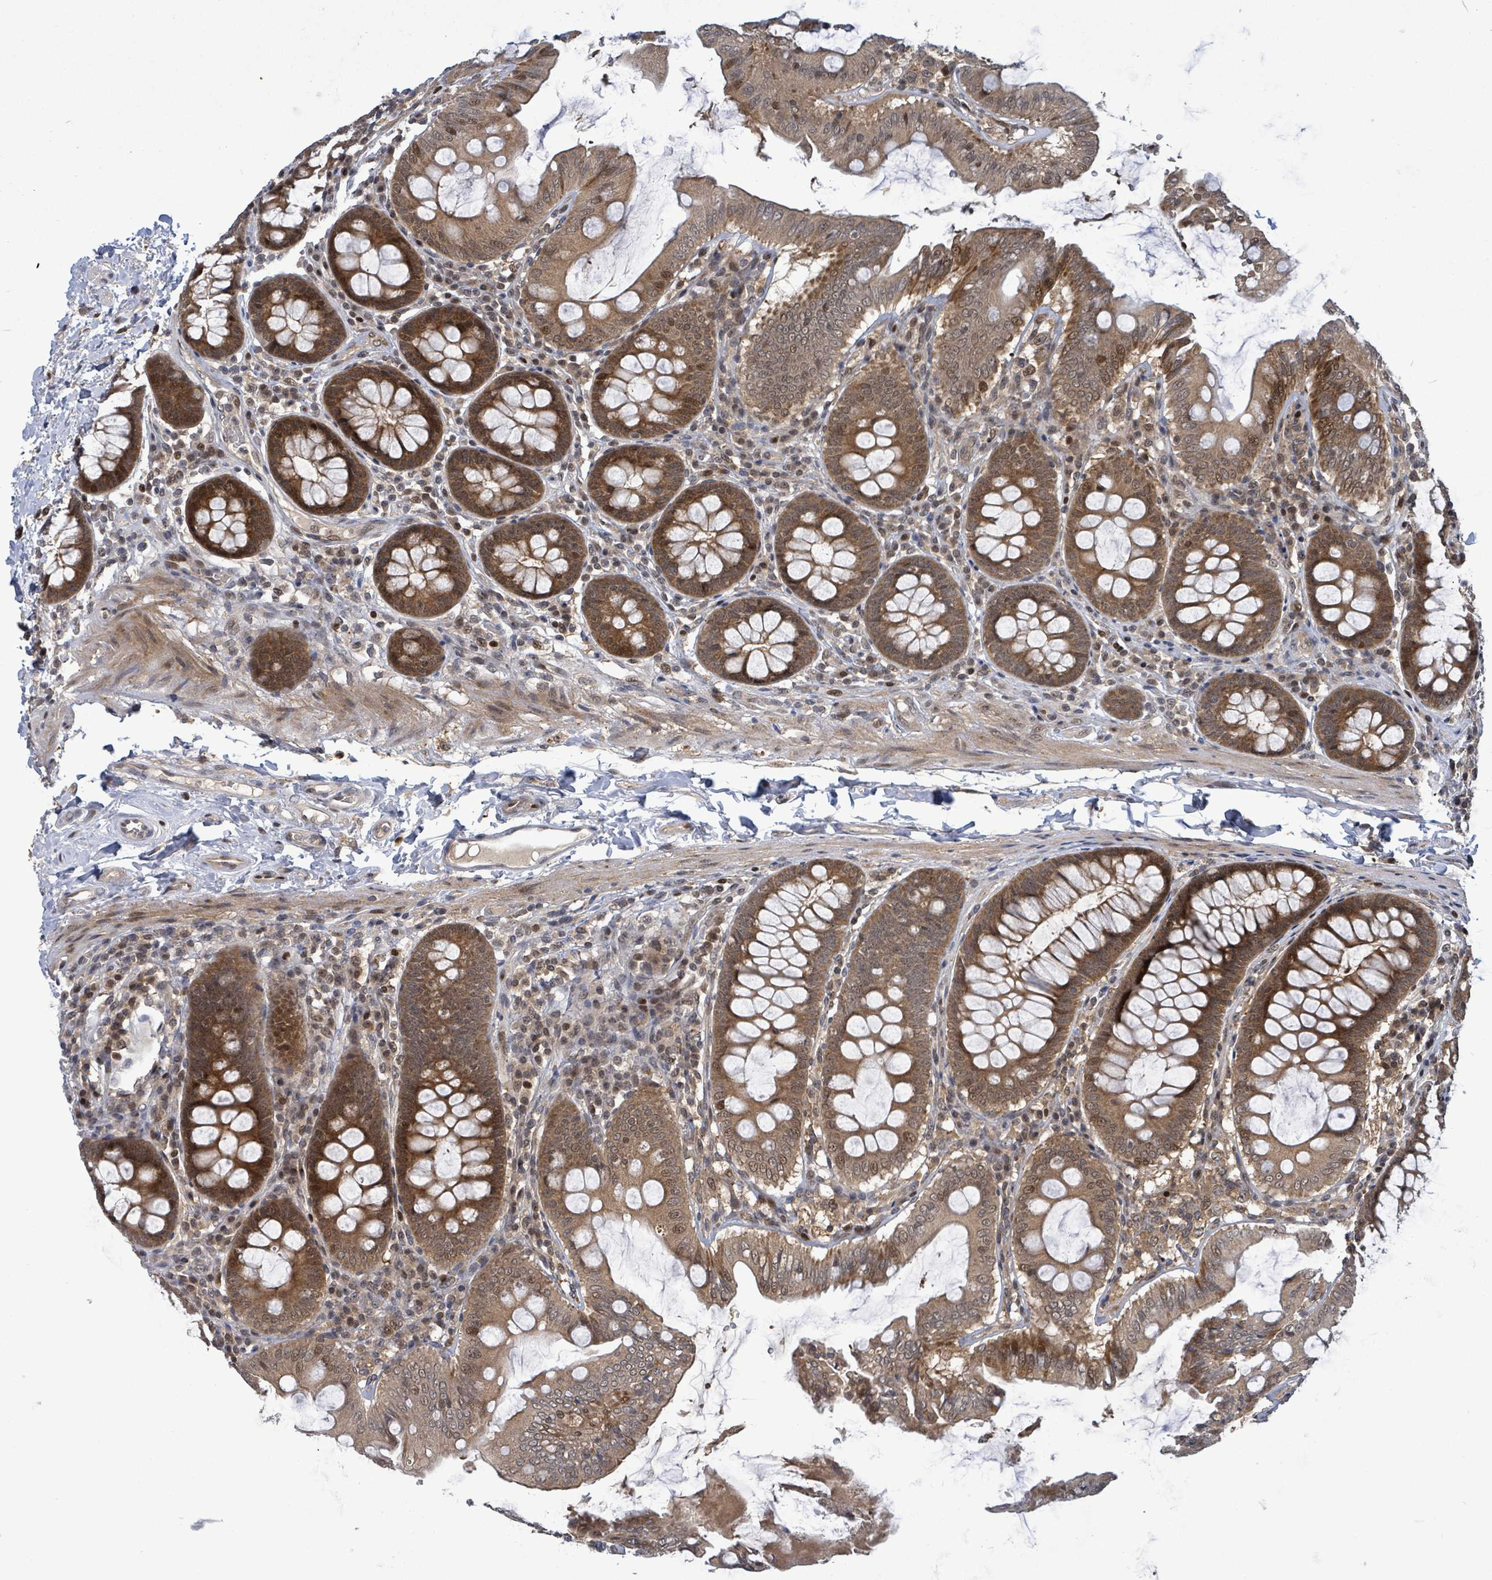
{"staining": {"intensity": "negative", "quantity": "none", "location": "none"}, "tissue": "colon", "cell_type": "Endothelial cells", "image_type": "normal", "snomed": [{"axis": "morphology", "description": "Normal tissue, NOS"}, {"axis": "topography", "description": "Colon"}], "caption": "Immunohistochemical staining of benign human colon exhibits no significant expression in endothelial cells. (DAB immunohistochemistry with hematoxylin counter stain).", "gene": "FBXO6", "patient": {"sex": "male", "age": 84}}